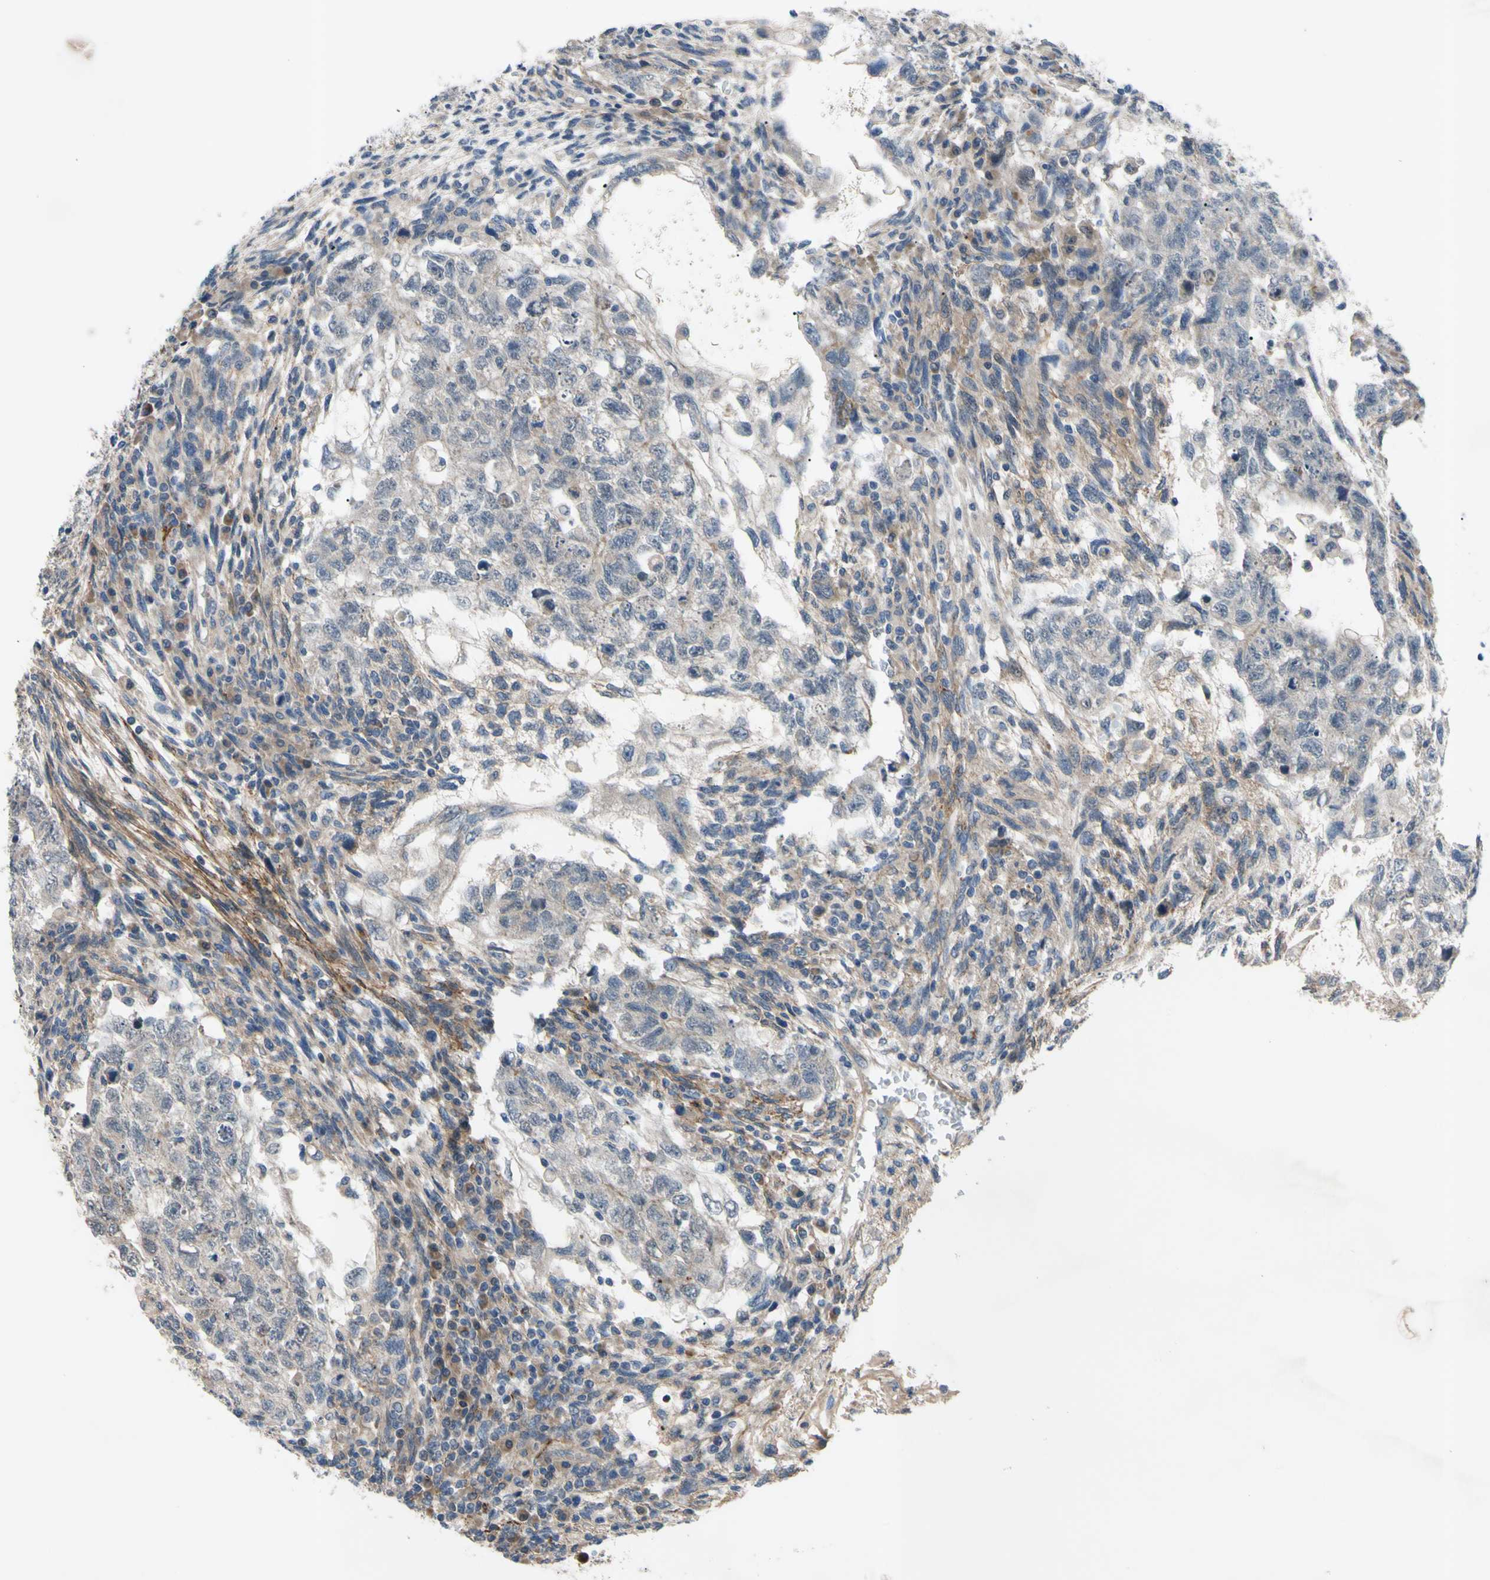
{"staining": {"intensity": "negative", "quantity": "none", "location": "none"}, "tissue": "testis cancer", "cell_type": "Tumor cells", "image_type": "cancer", "snomed": [{"axis": "morphology", "description": "Normal tissue, NOS"}, {"axis": "morphology", "description": "Carcinoma, Embryonal, NOS"}, {"axis": "topography", "description": "Testis"}], "caption": "A photomicrograph of human embryonal carcinoma (testis) is negative for staining in tumor cells.", "gene": "SVIL", "patient": {"sex": "male", "age": 36}}